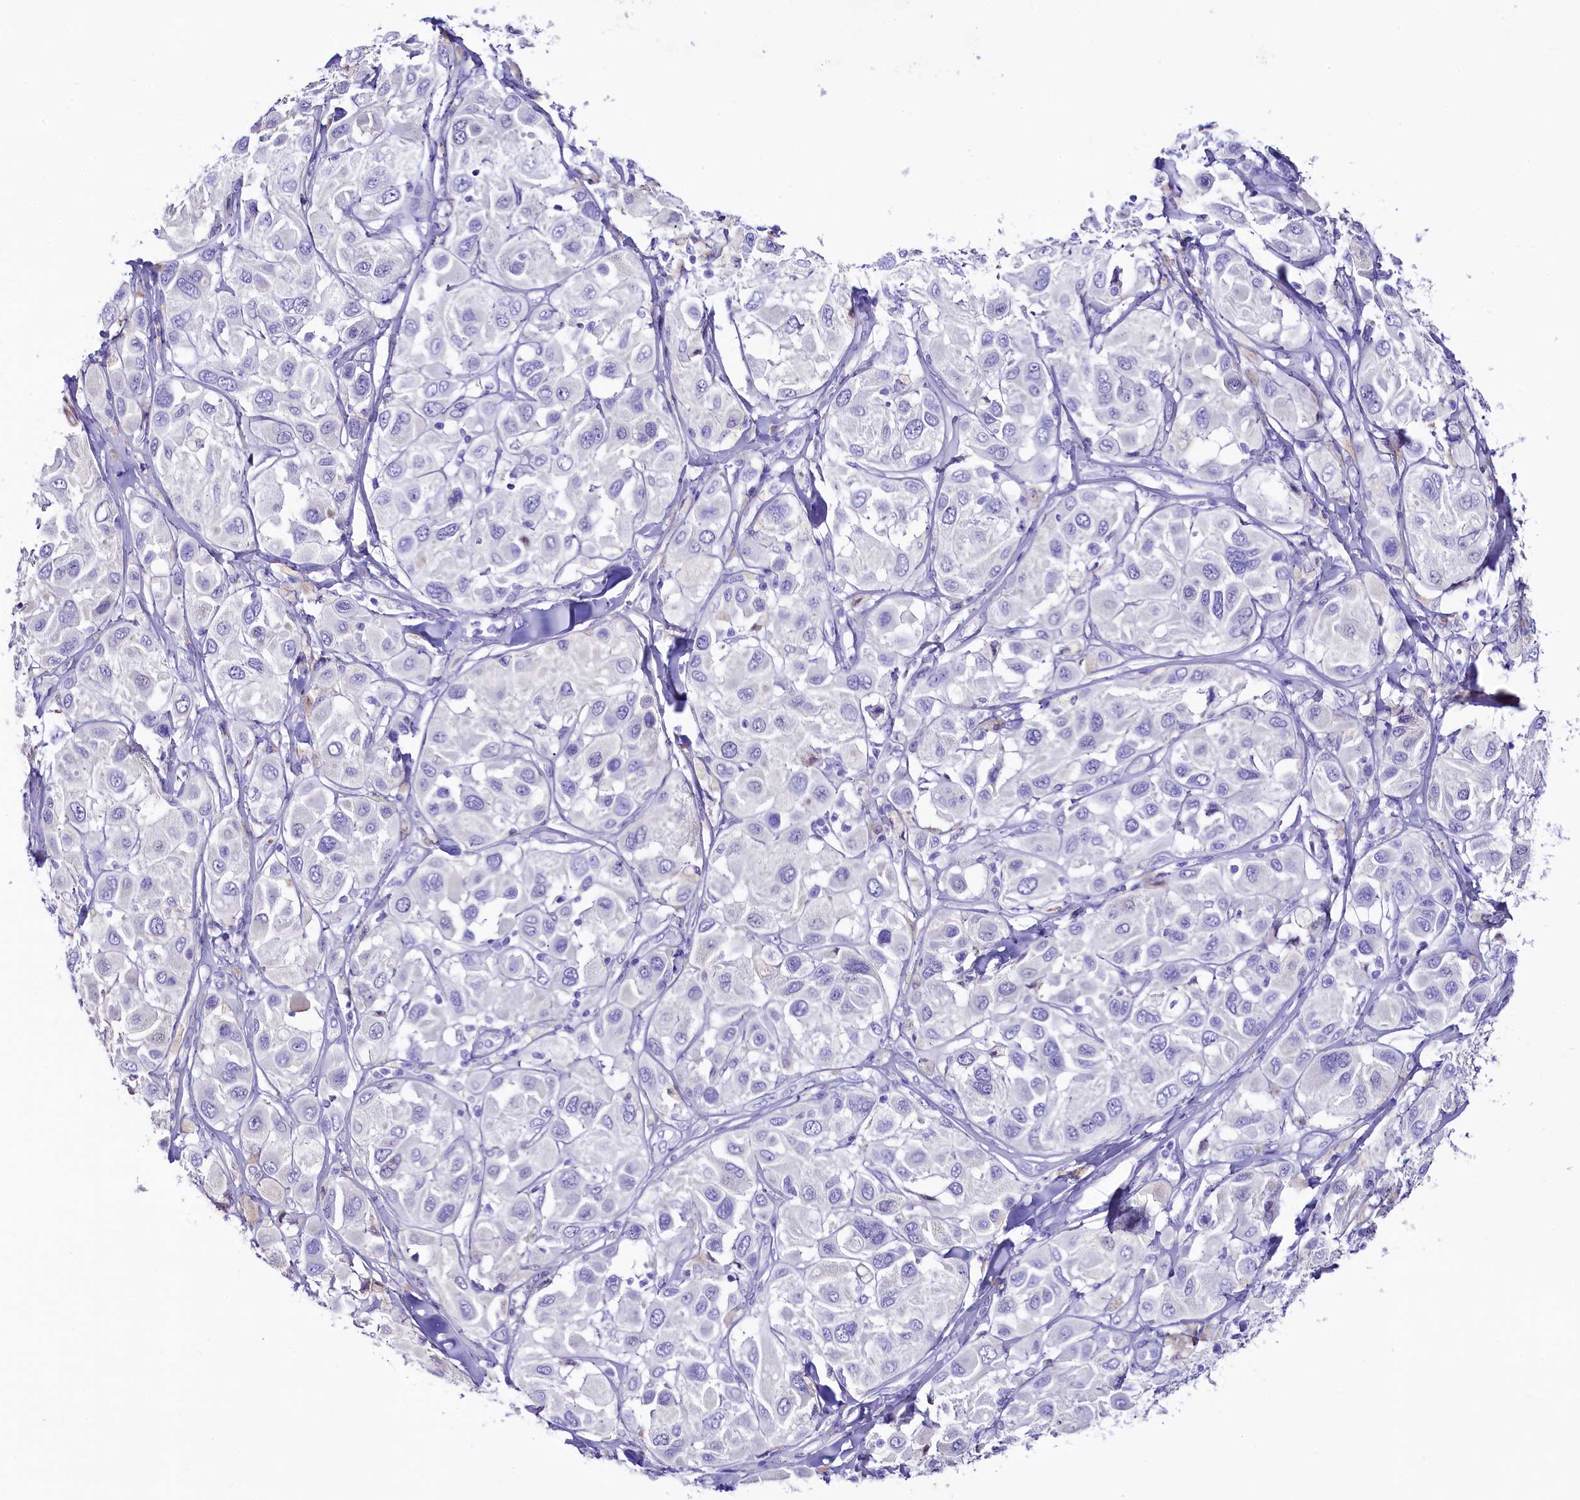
{"staining": {"intensity": "negative", "quantity": "none", "location": "none"}, "tissue": "melanoma", "cell_type": "Tumor cells", "image_type": "cancer", "snomed": [{"axis": "morphology", "description": "Malignant melanoma, Metastatic site"}, {"axis": "topography", "description": "Skin"}], "caption": "Immunohistochemistry (IHC) of melanoma demonstrates no staining in tumor cells.", "gene": "RBP3", "patient": {"sex": "male", "age": 41}}